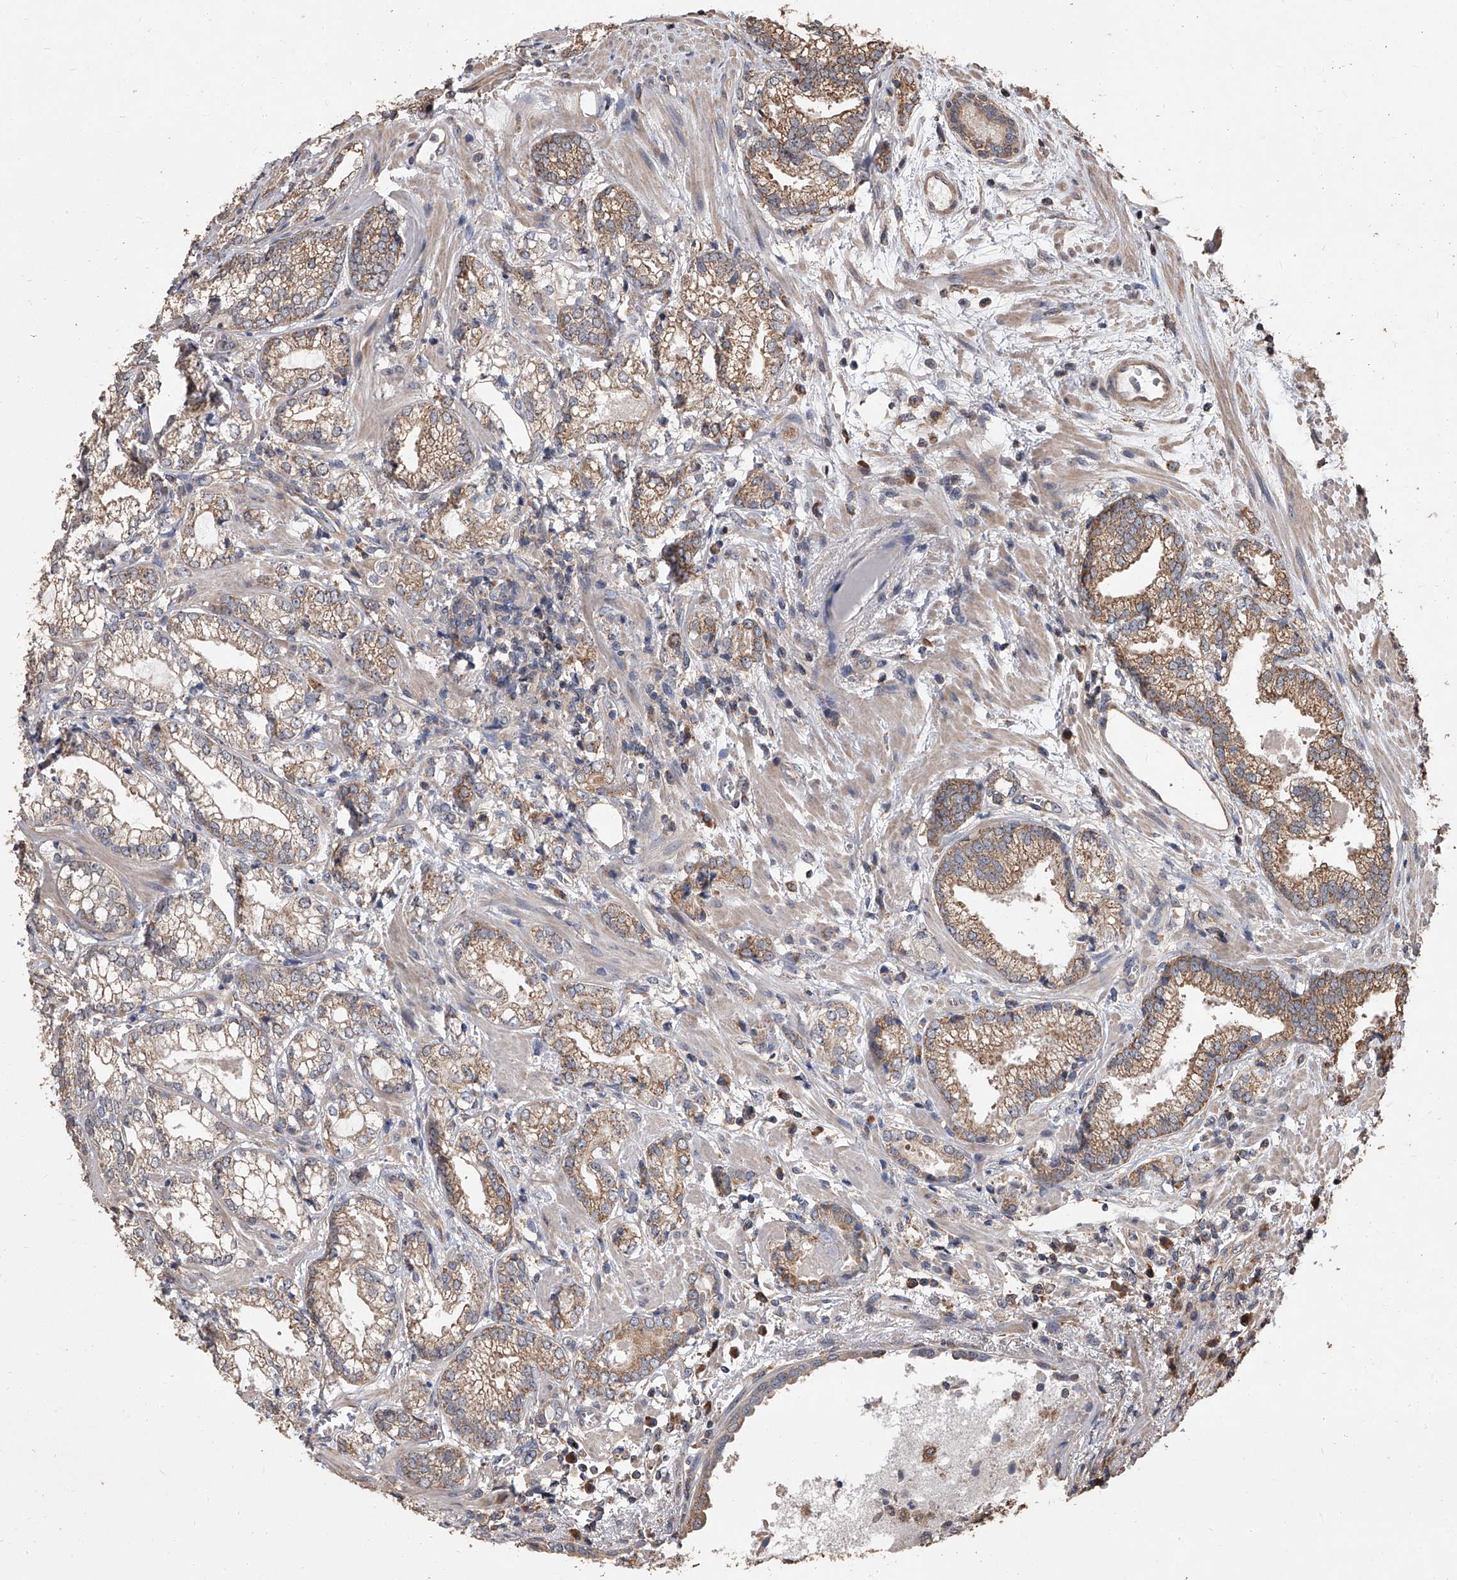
{"staining": {"intensity": "moderate", "quantity": "25%-75%", "location": "cytoplasmic/membranous"}, "tissue": "prostate cancer", "cell_type": "Tumor cells", "image_type": "cancer", "snomed": [{"axis": "morphology", "description": "Normal morphology"}, {"axis": "morphology", "description": "Adenocarcinoma, Low grade"}, {"axis": "topography", "description": "Prostate"}], "caption": "About 25%-75% of tumor cells in human prostate cancer (low-grade adenocarcinoma) exhibit moderate cytoplasmic/membranous protein expression as visualized by brown immunohistochemical staining.", "gene": "LTV1", "patient": {"sex": "male", "age": 72}}